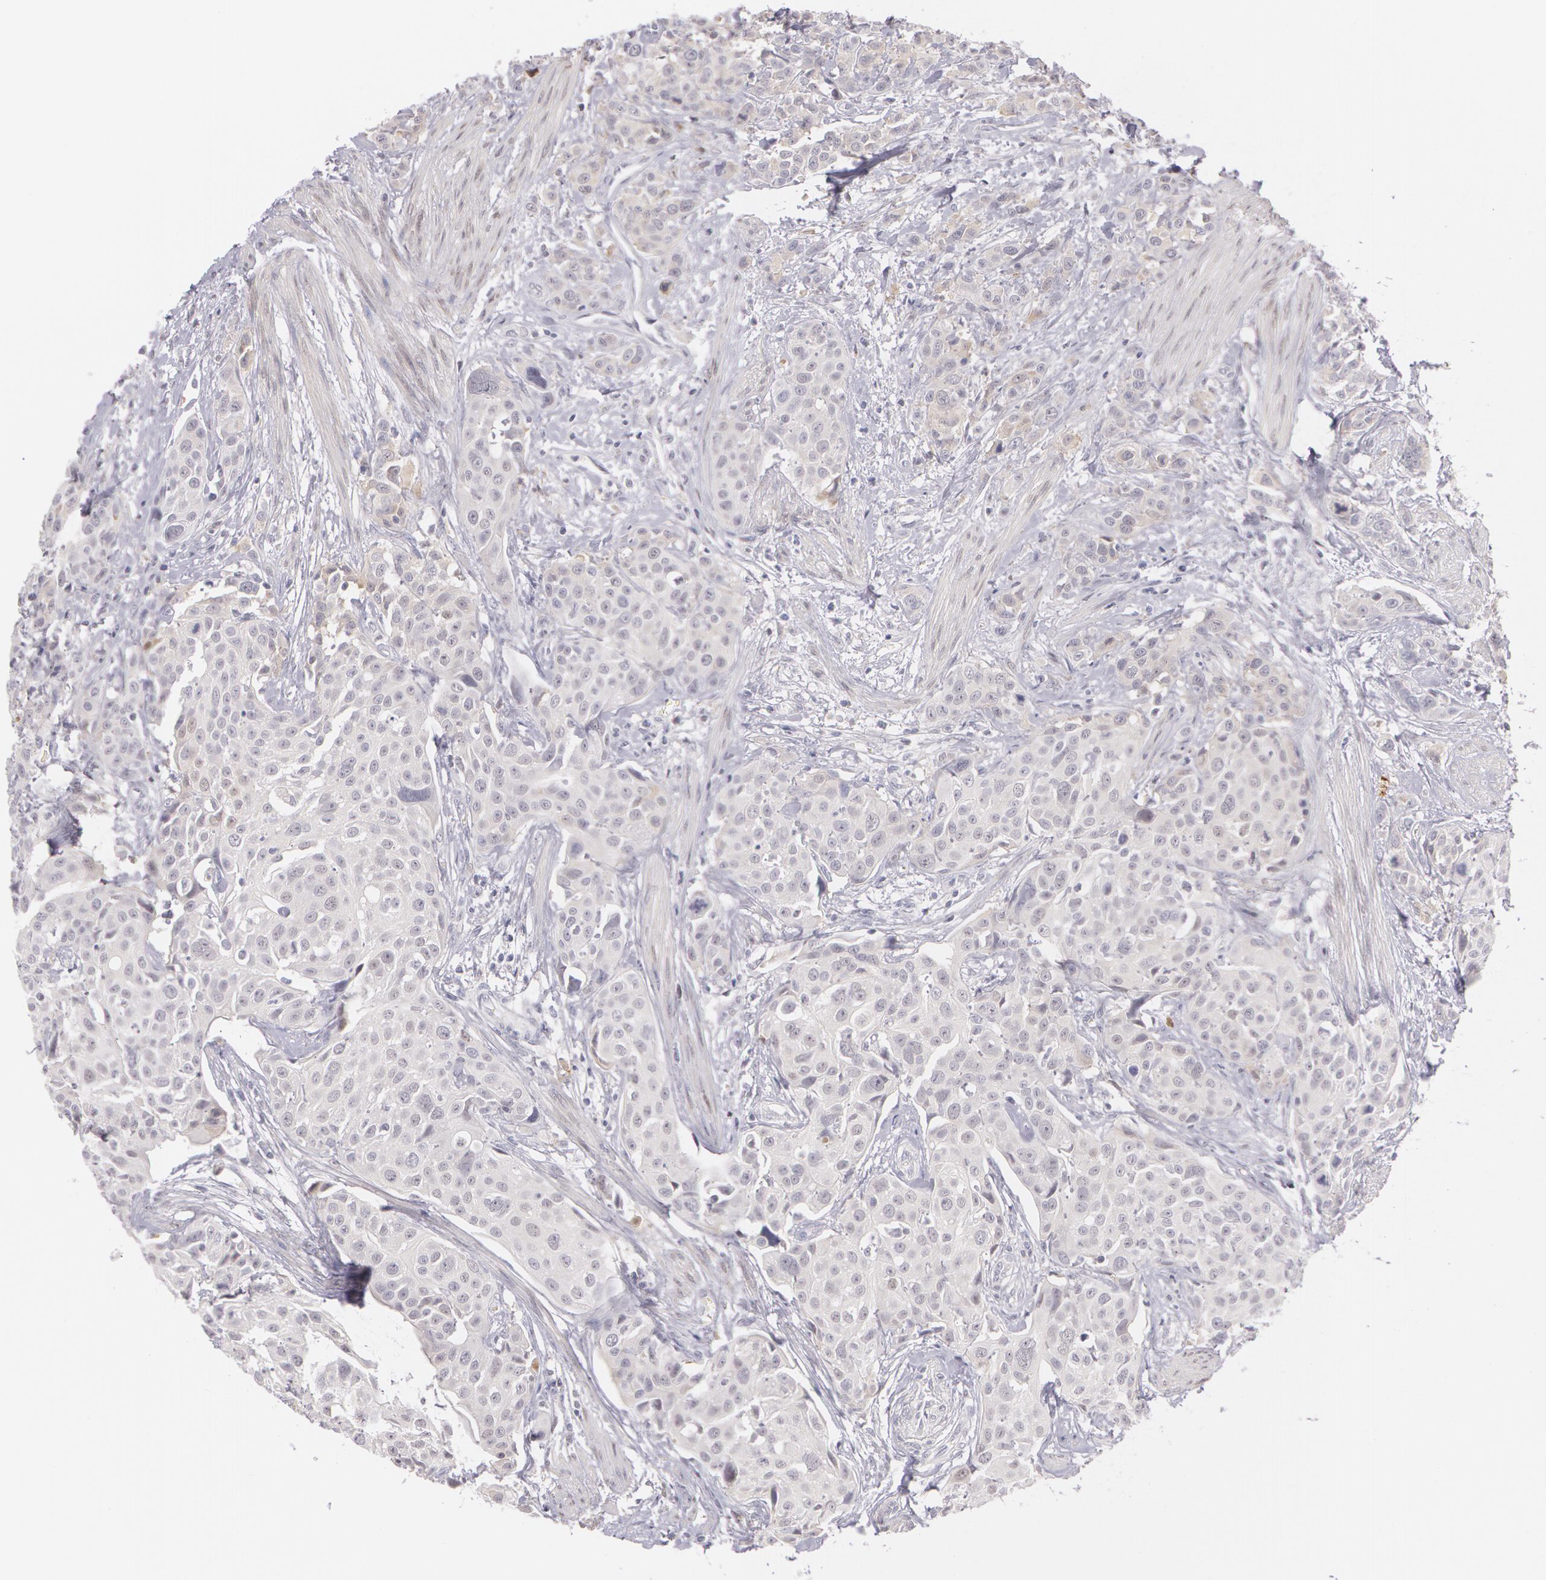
{"staining": {"intensity": "weak", "quantity": "<25%", "location": "cytoplasmic/membranous"}, "tissue": "urothelial cancer", "cell_type": "Tumor cells", "image_type": "cancer", "snomed": [{"axis": "morphology", "description": "Urothelial carcinoma, High grade"}, {"axis": "topography", "description": "Urinary bladder"}], "caption": "An immunohistochemistry photomicrograph of urothelial carcinoma (high-grade) is shown. There is no staining in tumor cells of urothelial carcinoma (high-grade).", "gene": "LBP", "patient": {"sex": "male", "age": 56}}